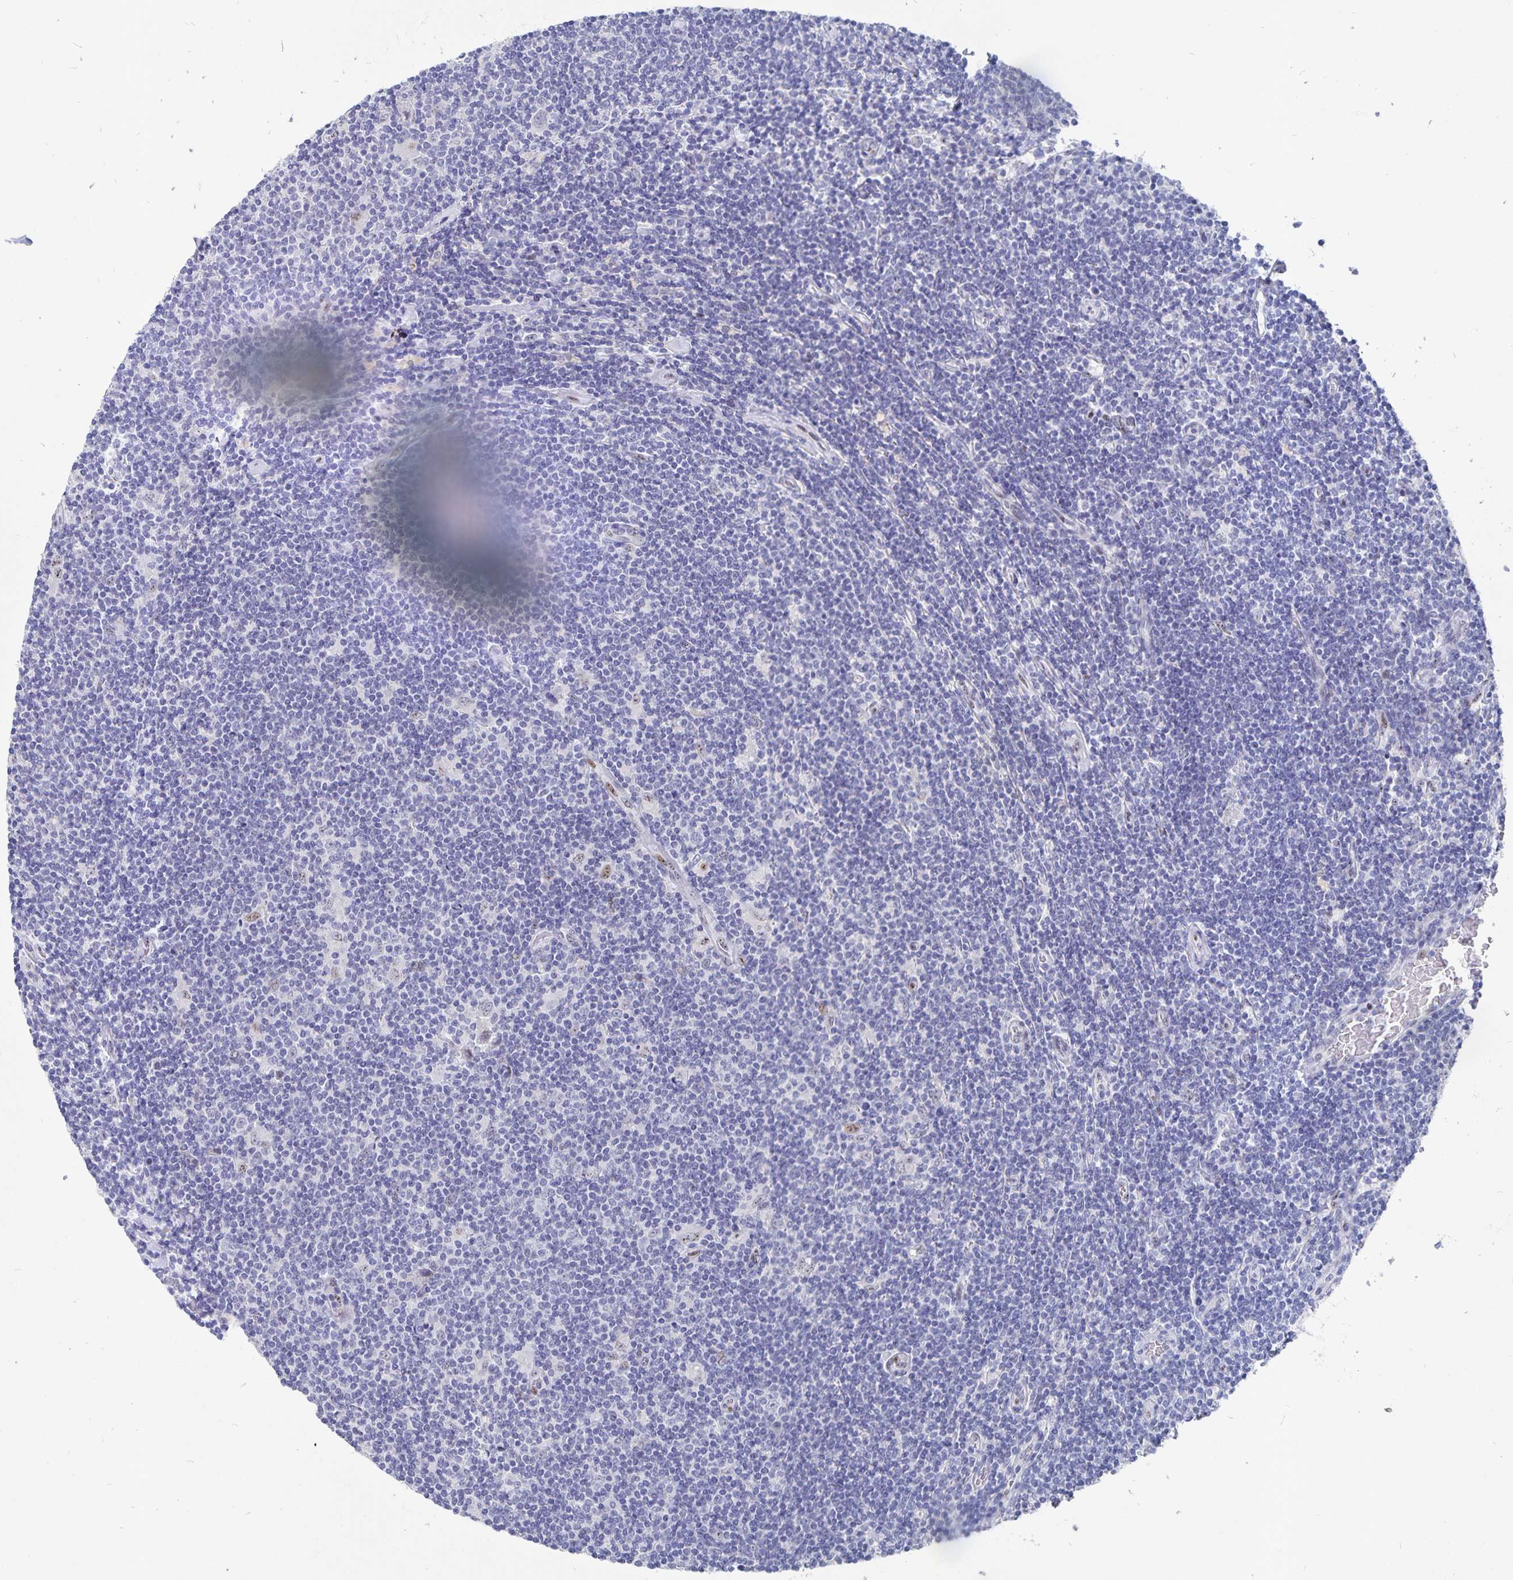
{"staining": {"intensity": "negative", "quantity": "none", "location": "none"}, "tissue": "lymphoma", "cell_type": "Tumor cells", "image_type": "cancer", "snomed": [{"axis": "morphology", "description": "Hodgkin's disease, NOS"}, {"axis": "topography", "description": "Lymph node"}], "caption": "Immunohistochemical staining of lymphoma demonstrates no significant expression in tumor cells. (Stains: DAB (3,3'-diaminobenzidine) immunohistochemistry with hematoxylin counter stain, Microscopy: brightfield microscopy at high magnification).", "gene": "SMOC1", "patient": {"sex": "male", "age": 40}}